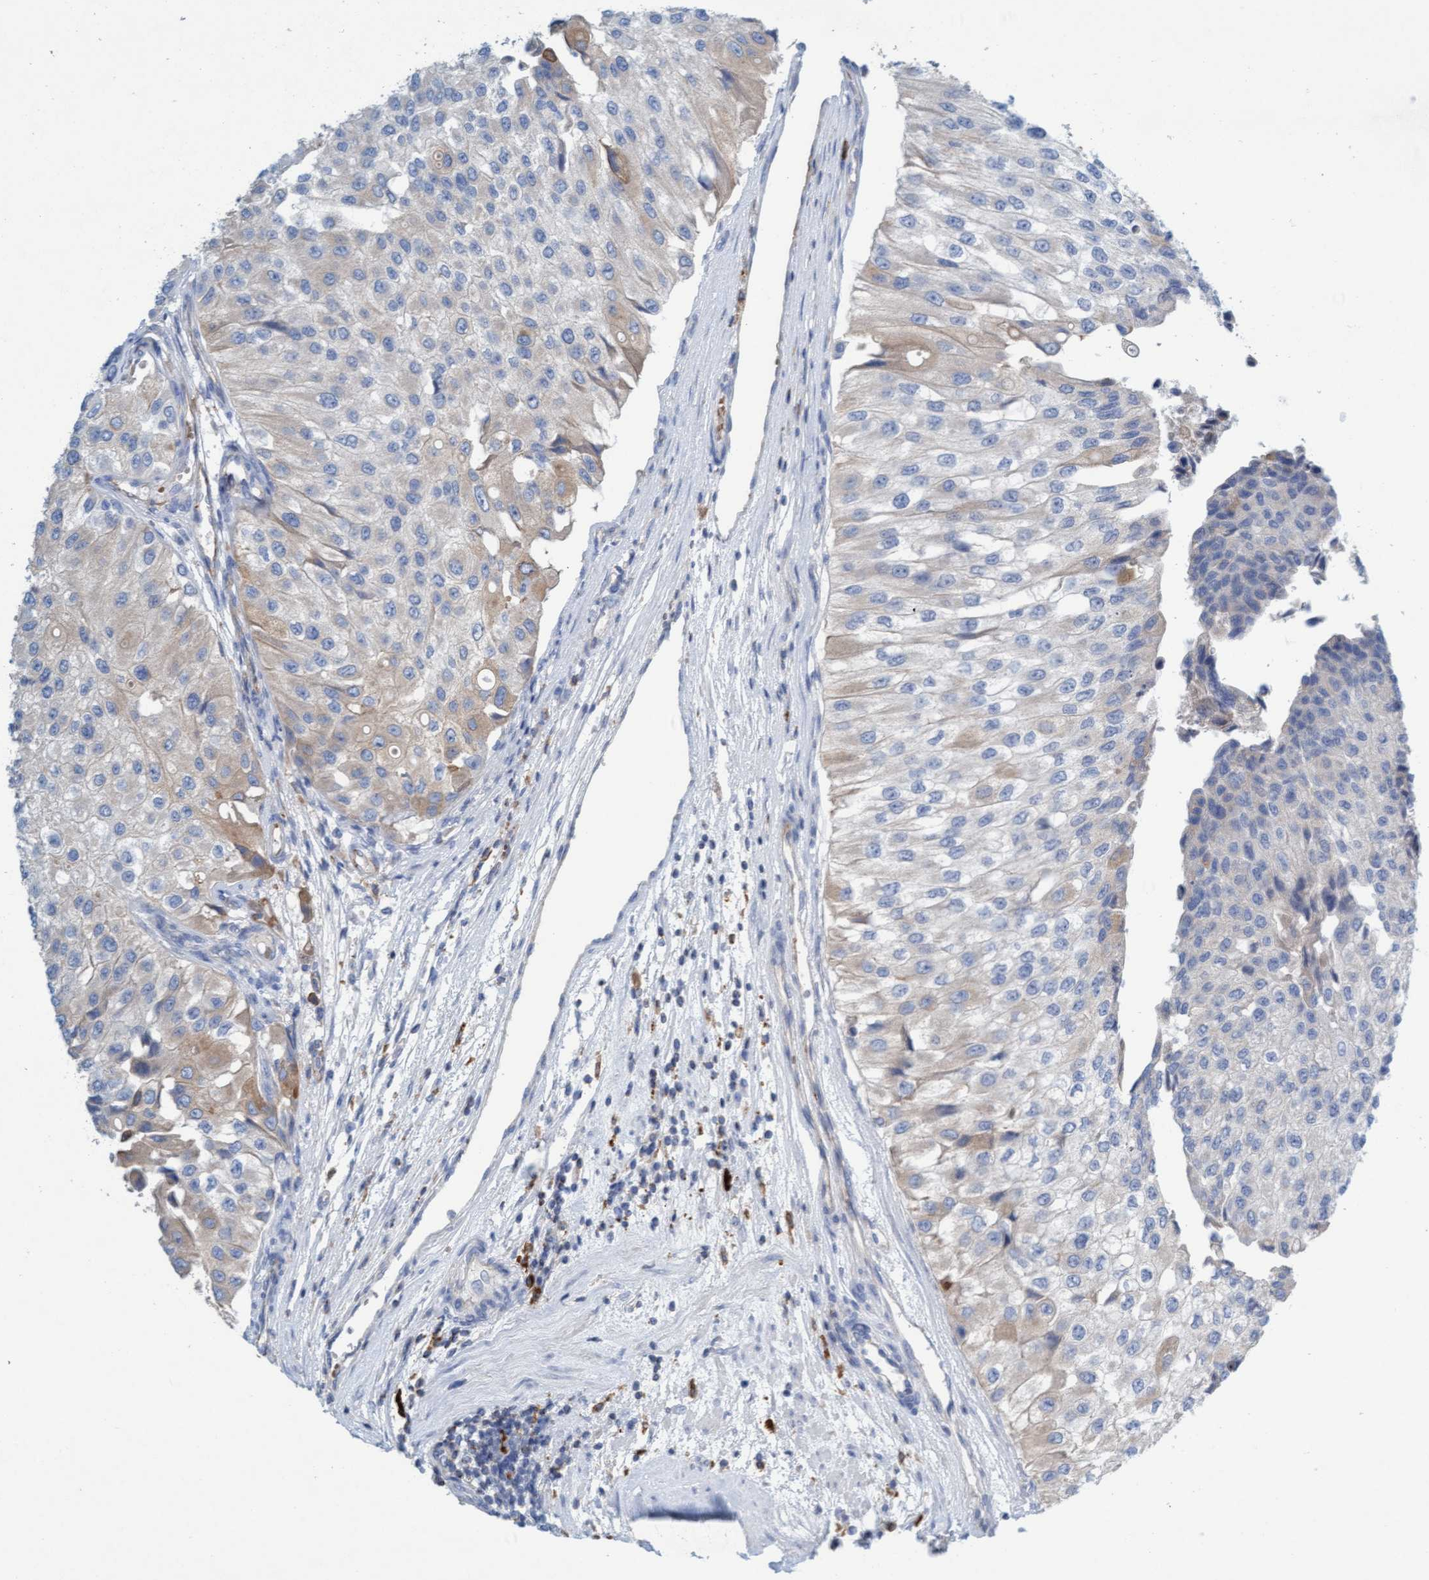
{"staining": {"intensity": "weak", "quantity": "<25%", "location": "cytoplasmic/membranous"}, "tissue": "urothelial cancer", "cell_type": "Tumor cells", "image_type": "cancer", "snomed": [{"axis": "morphology", "description": "Urothelial carcinoma, High grade"}, {"axis": "topography", "description": "Kidney"}, {"axis": "topography", "description": "Urinary bladder"}], "caption": "The image demonstrates no significant positivity in tumor cells of urothelial cancer. (DAB IHC, high magnification).", "gene": "SIGIRR", "patient": {"sex": "male", "age": 77}}